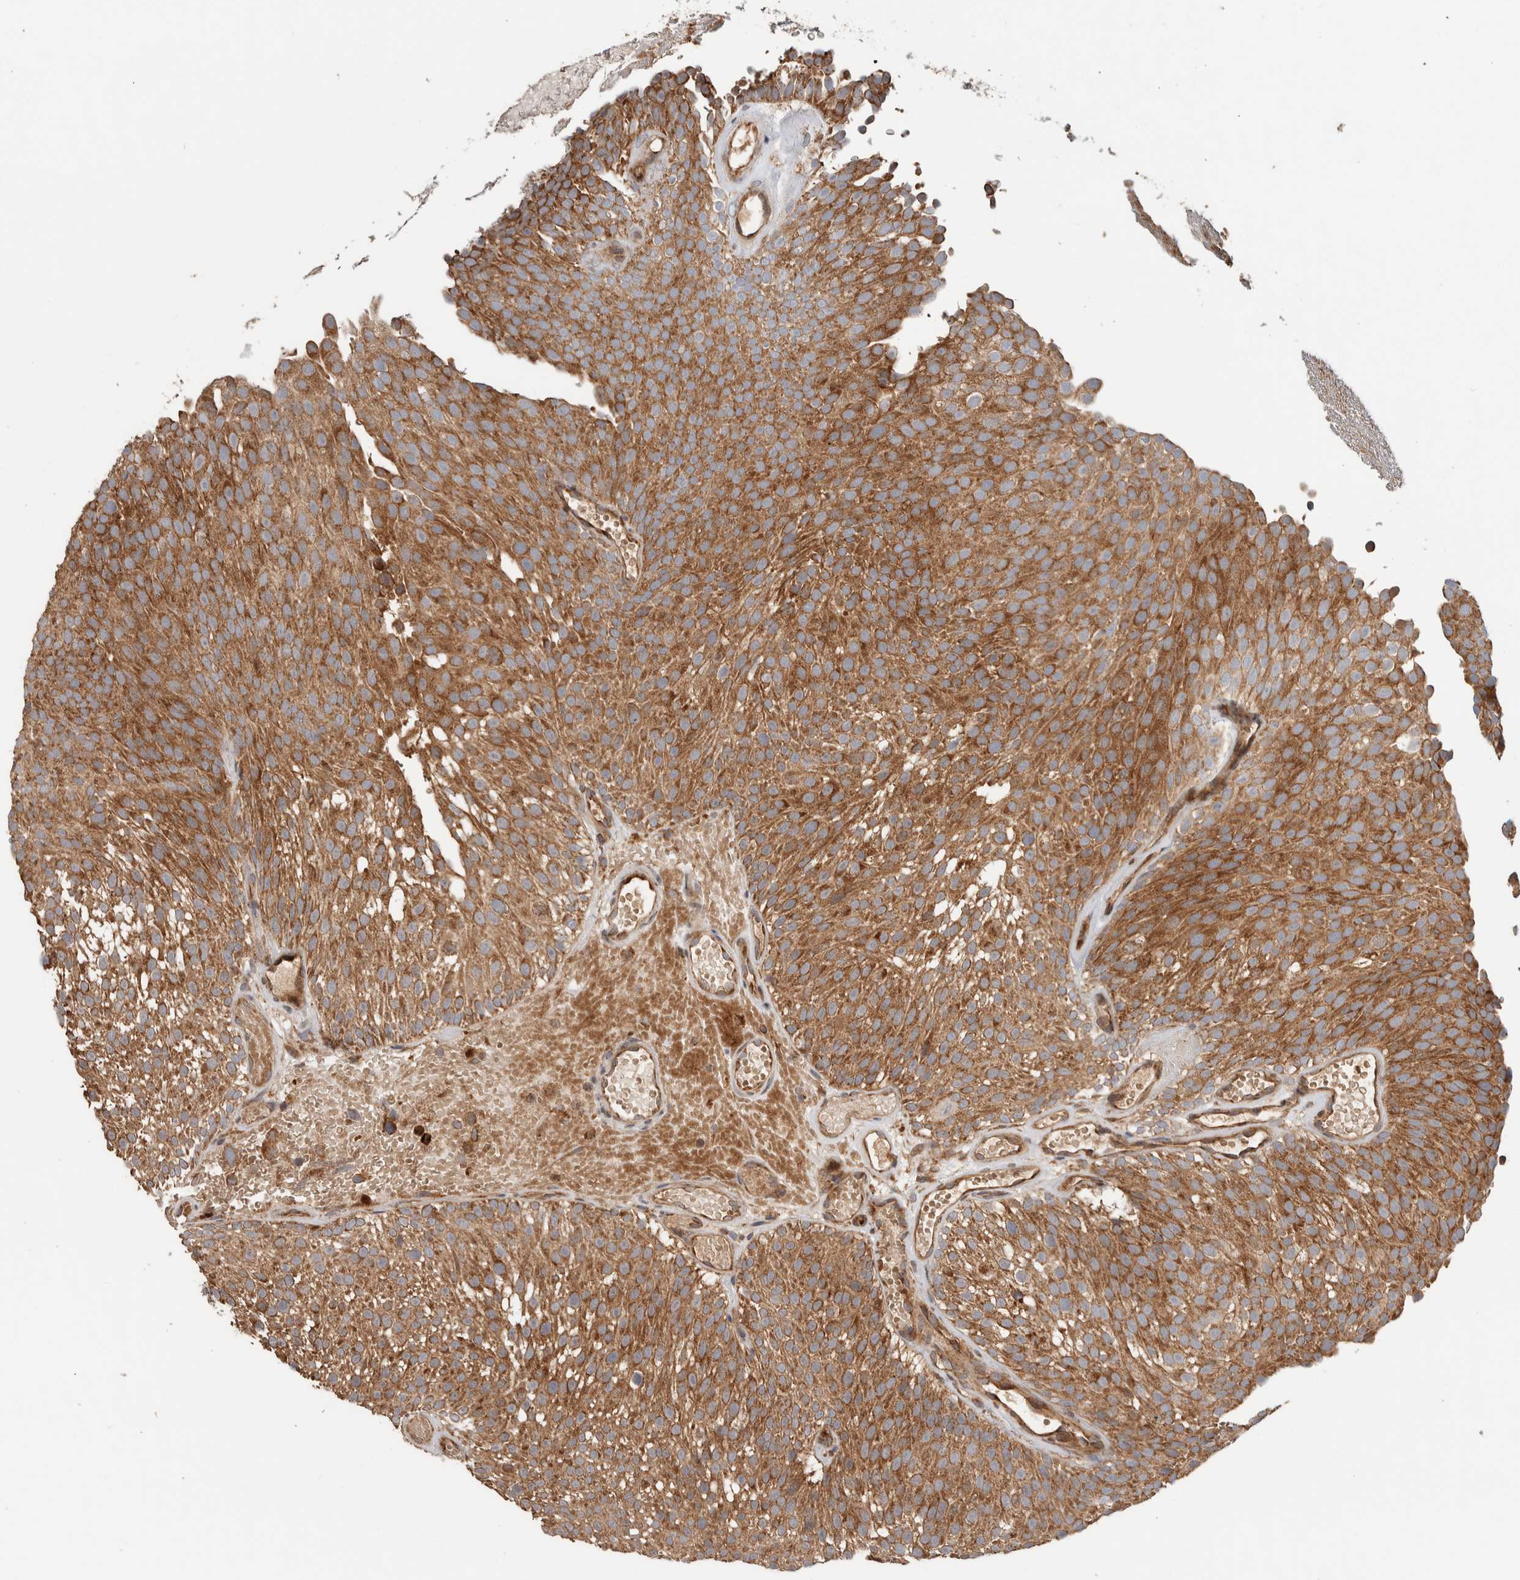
{"staining": {"intensity": "moderate", "quantity": ">75%", "location": "cytoplasmic/membranous"}, "tissue": "urothelial cancer", "cell_type": "Tumor cells", "image_type": "cancer", "snomed": [{"axis": "morphology", "description": "Urothelial carcinoma, Low grade"}, {"axis": "topography", "description": "Urinary bladder"}], "caption": "Immunohistochemistry (IHC) photomicrograph of neoplastic tissue: human urothelial carcinoma (low-grade) stained using IHC displays medium levels of moderate protein expression localized specifically in the cytoplasmic/membranous of tumor cells, appearing as a cytoplasmic/membranous brown color.", "gene": "VPS53", "patient": {"sex": "male", "age": 78}}